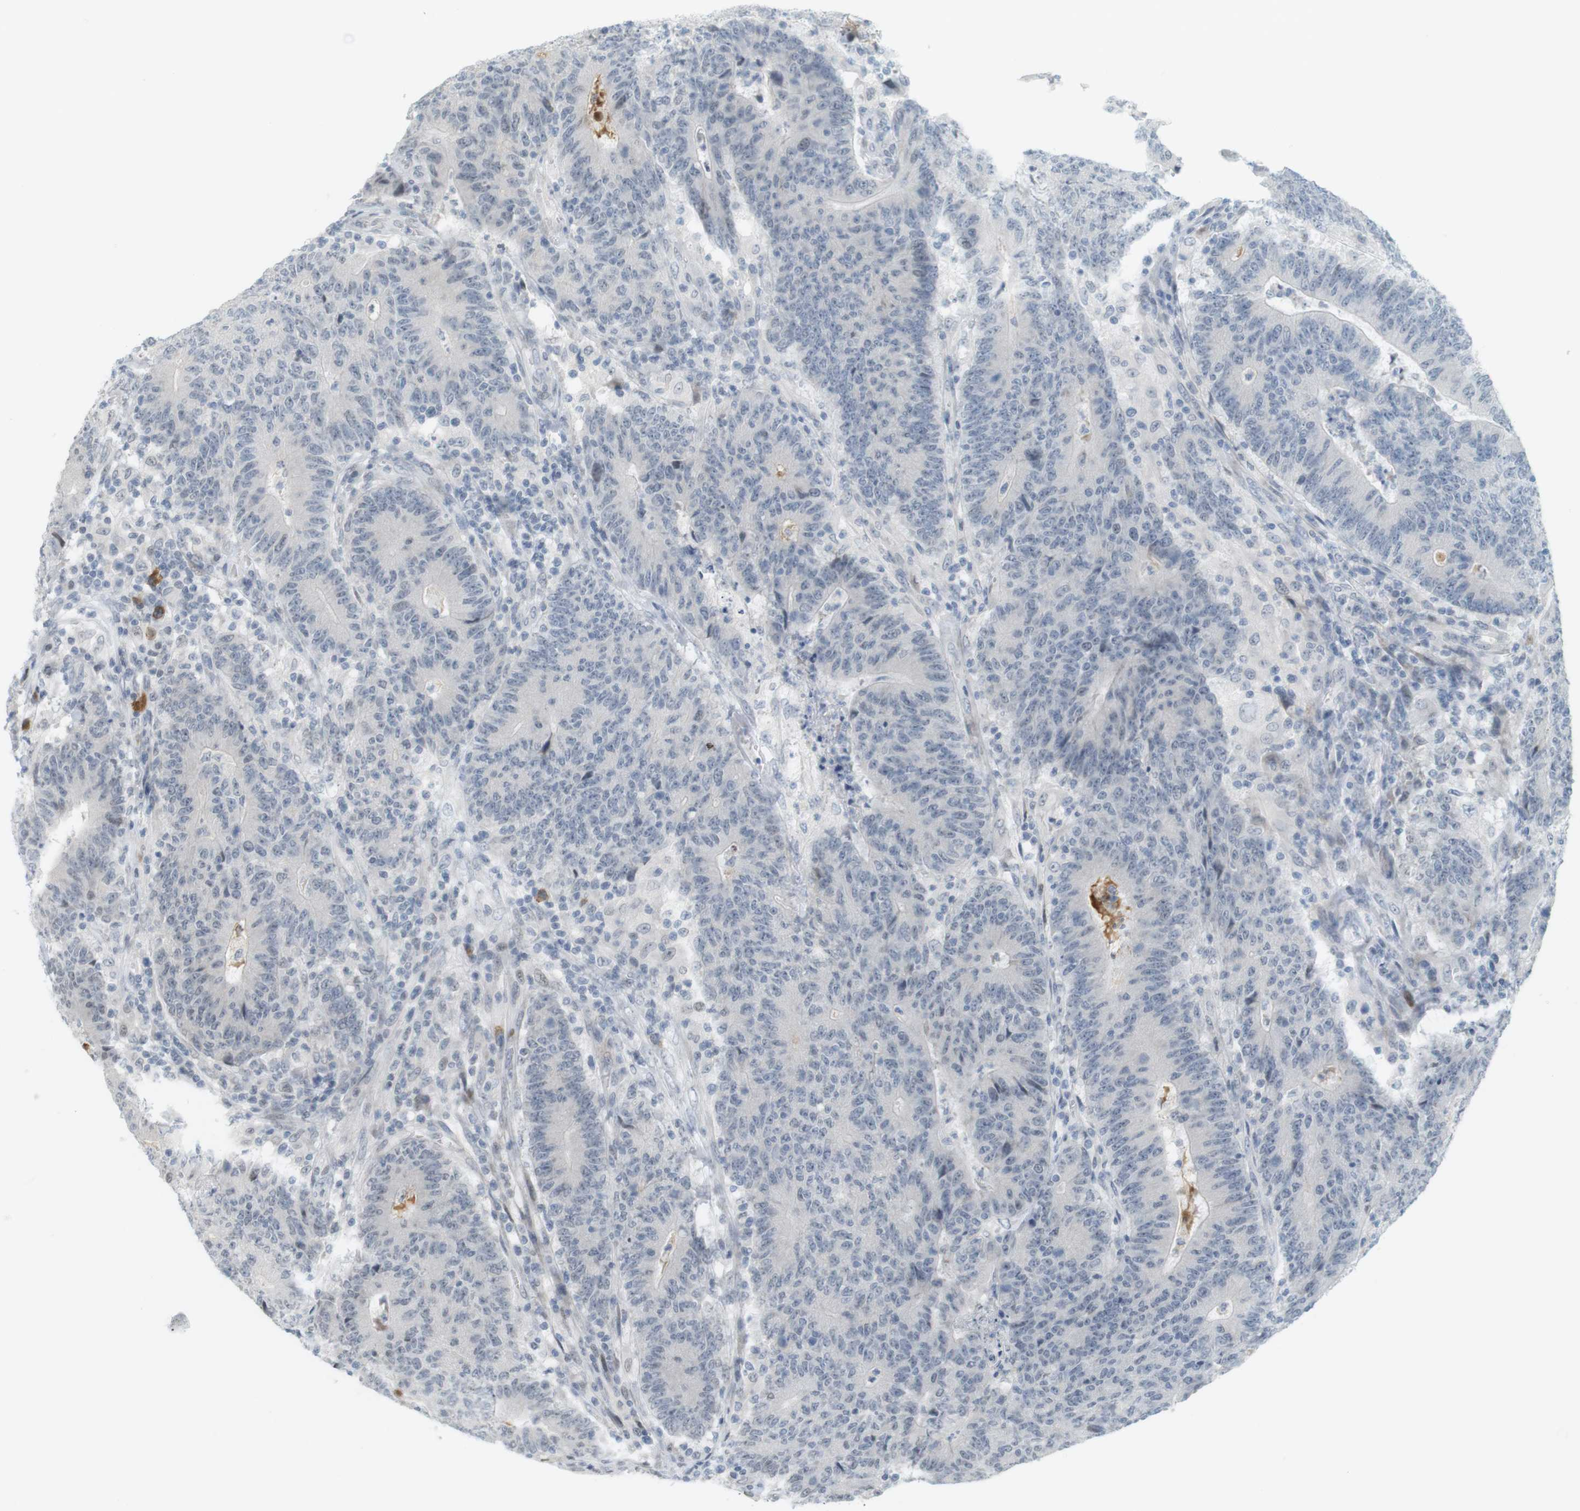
{"staining": {"intensity": "negative", "quantity": "none", "location": "none"}, "tissue": "colorectal cancer", "cell_type": "Tumor cells", "image_type": "cancer", "snomed": [{"axis": "morphology", "description": "Normal tissue, NOS"}, {"axis": "morphology", "description": "Adenocarcinoma, NOS"}, {"axis": "topography", "description": "Colon"}], "caption": "Human adenocarcinoma (colorectal) stained for a protein using immunohistochemistry (IHC) exhibits no positivity in tumor cells.", "gene": "DMC1", "patient": {"sex": "female", "age": 75}}